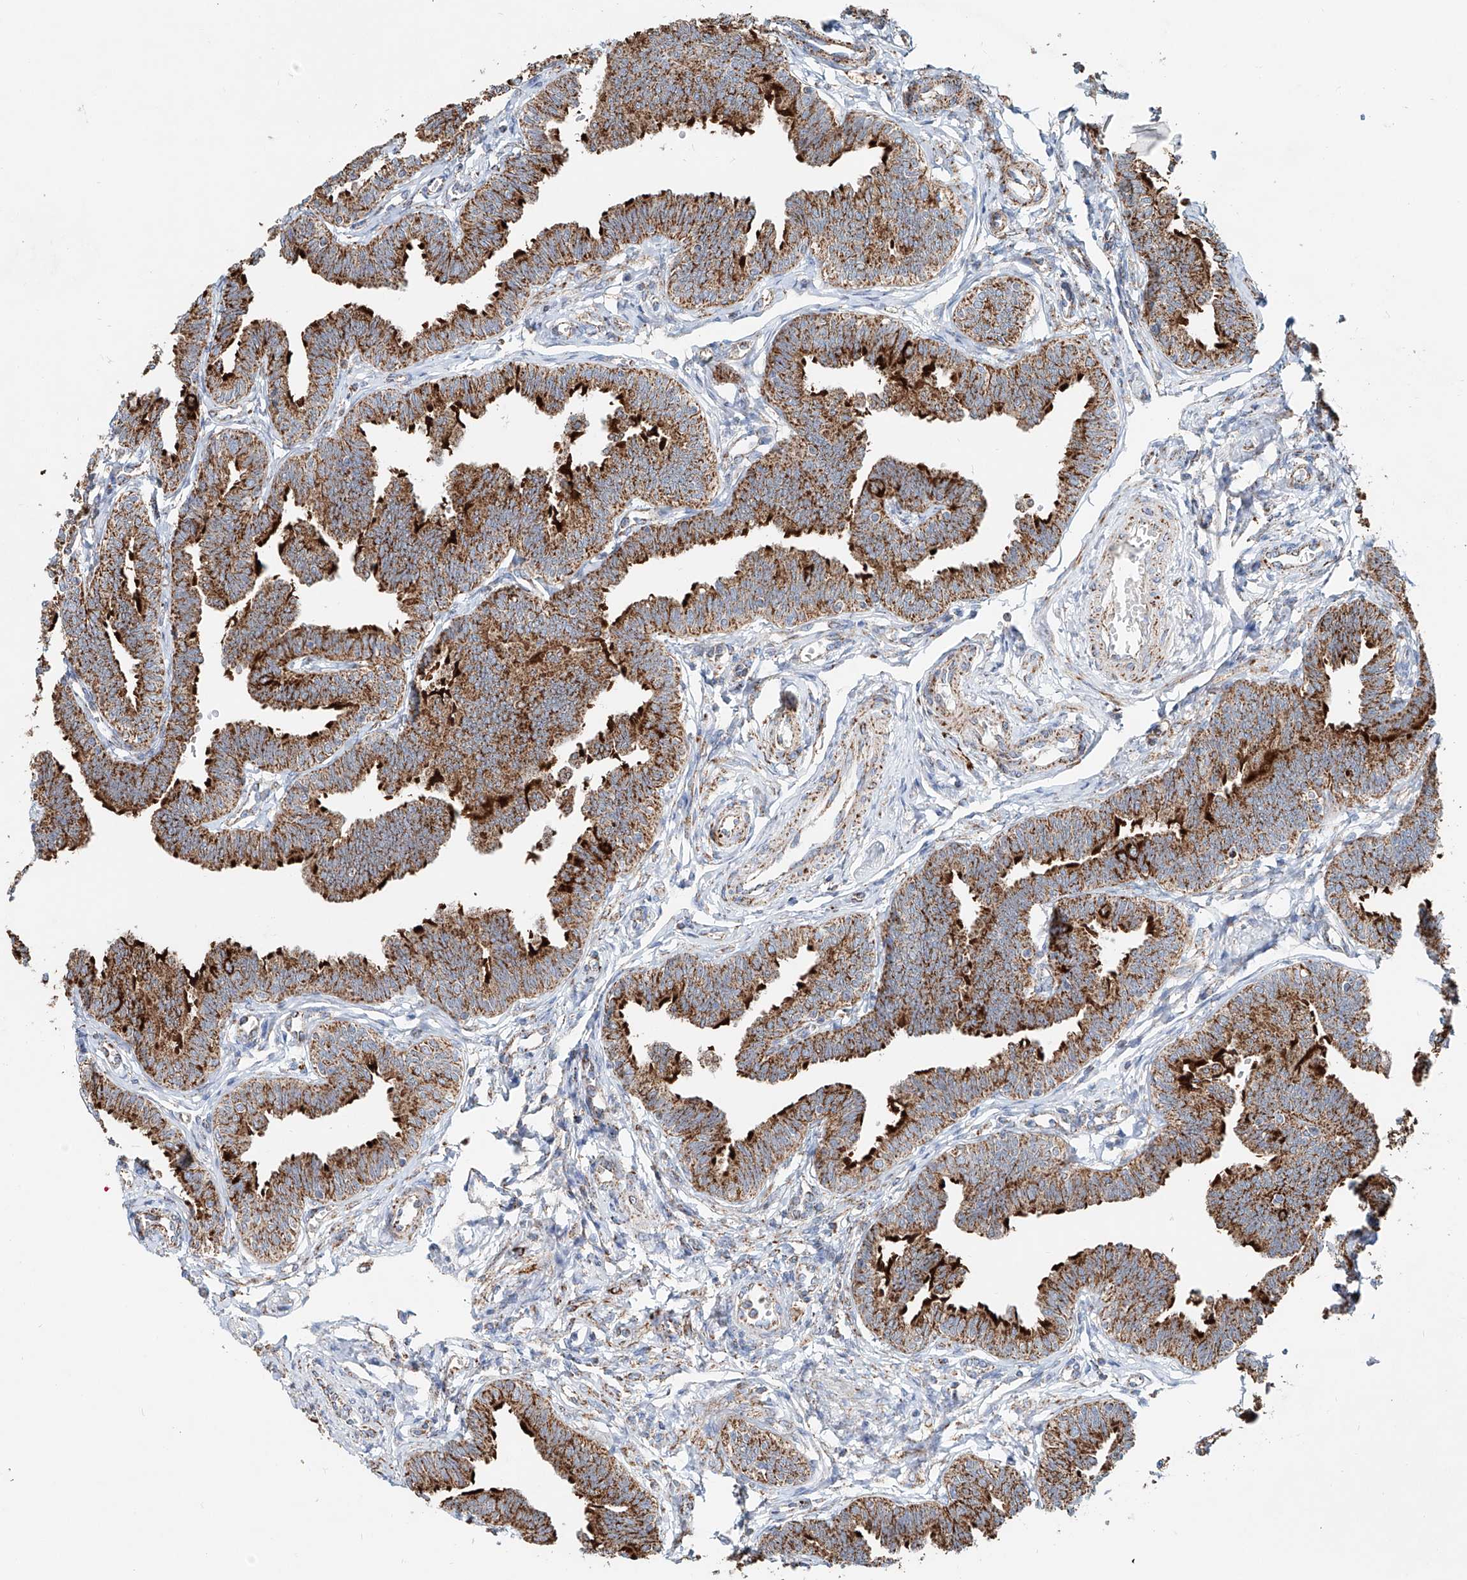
{"staining": {"intensity": "strong", "quantity": ">75%", "location": "cytoplasmic/membranous"}, "tissue": "fallopian tube", "cell_type": "Glandular cells", "image_type": "normal", "snomed": [{"axis": "morphology", "description": "Normal tissue, NOS"}, {"axis": "topography", "description": "Fallopian tube"}, {"axis": "topography", "description": "Ovary"}], "caption": "Protein expression analysis of benign human fallopian tube reveals strong cytoplasmic/membranous staining in approximately >75% of glandular cells.", "gene": "CARD10", "patient": {"sex": "female", "age": 23}}